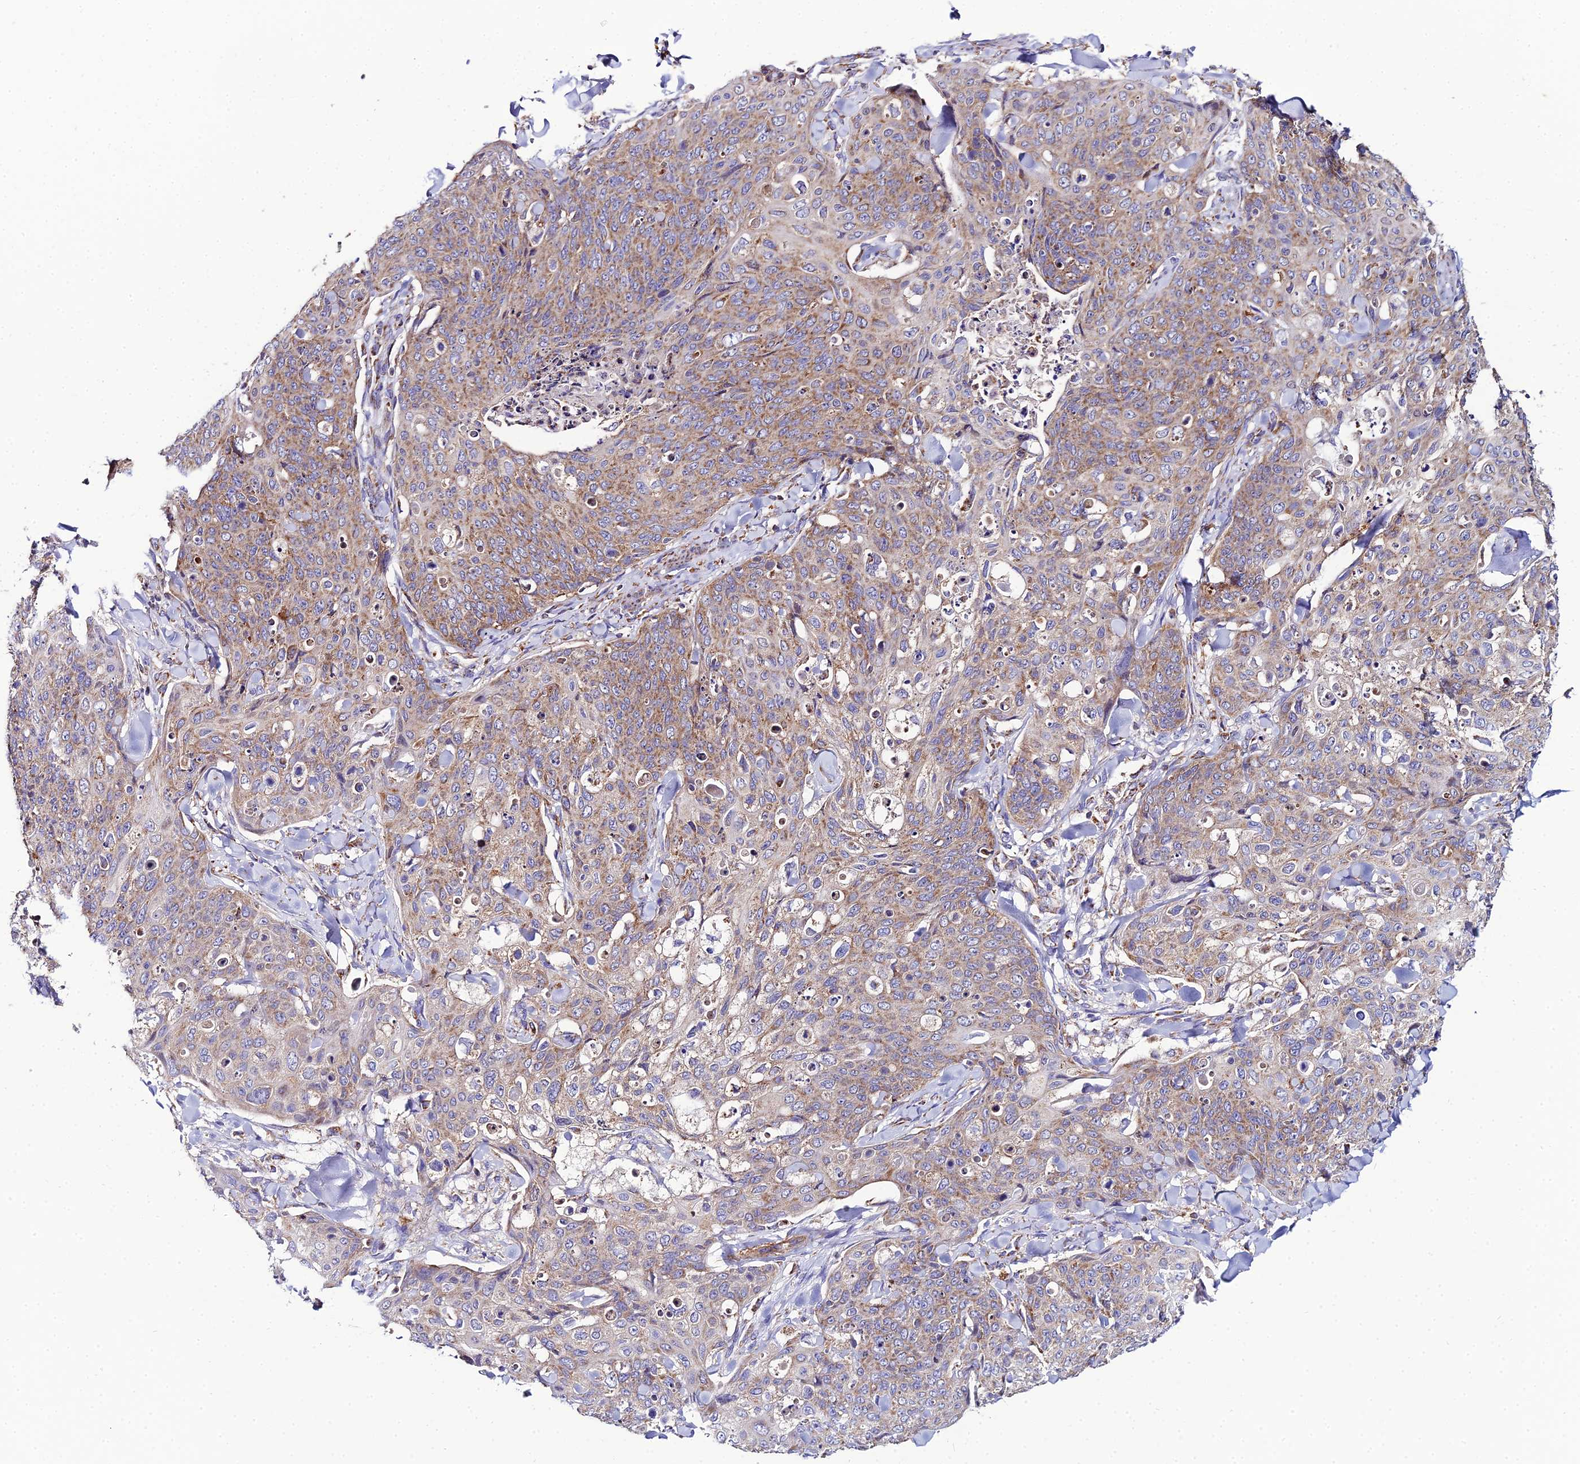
{"staining": {"intensity": "moderate", "quantity": "25%-75%", "location": "cytoplasmic/membranous"}, "tissue": "skin cancer", "cell_type": "Tumor cells", "image_type": "cancer", "snomed": [{"axis": "morphology", "description": "Squamous cell carcinoma, NOS"}, {"axis": "topography", "description": "Skin"}, {"axis": "topography", "description": "Vulva"}], "caption": "Protein positivity by immunohistochemistry reveals moderate cytoplasmic/membranous positivity in about 25%-75% of tumor cells in skin squamous cell carcinoma.", "gene": "NIPSNAP3A", "patient": {"sex": "female", "age": 85}}